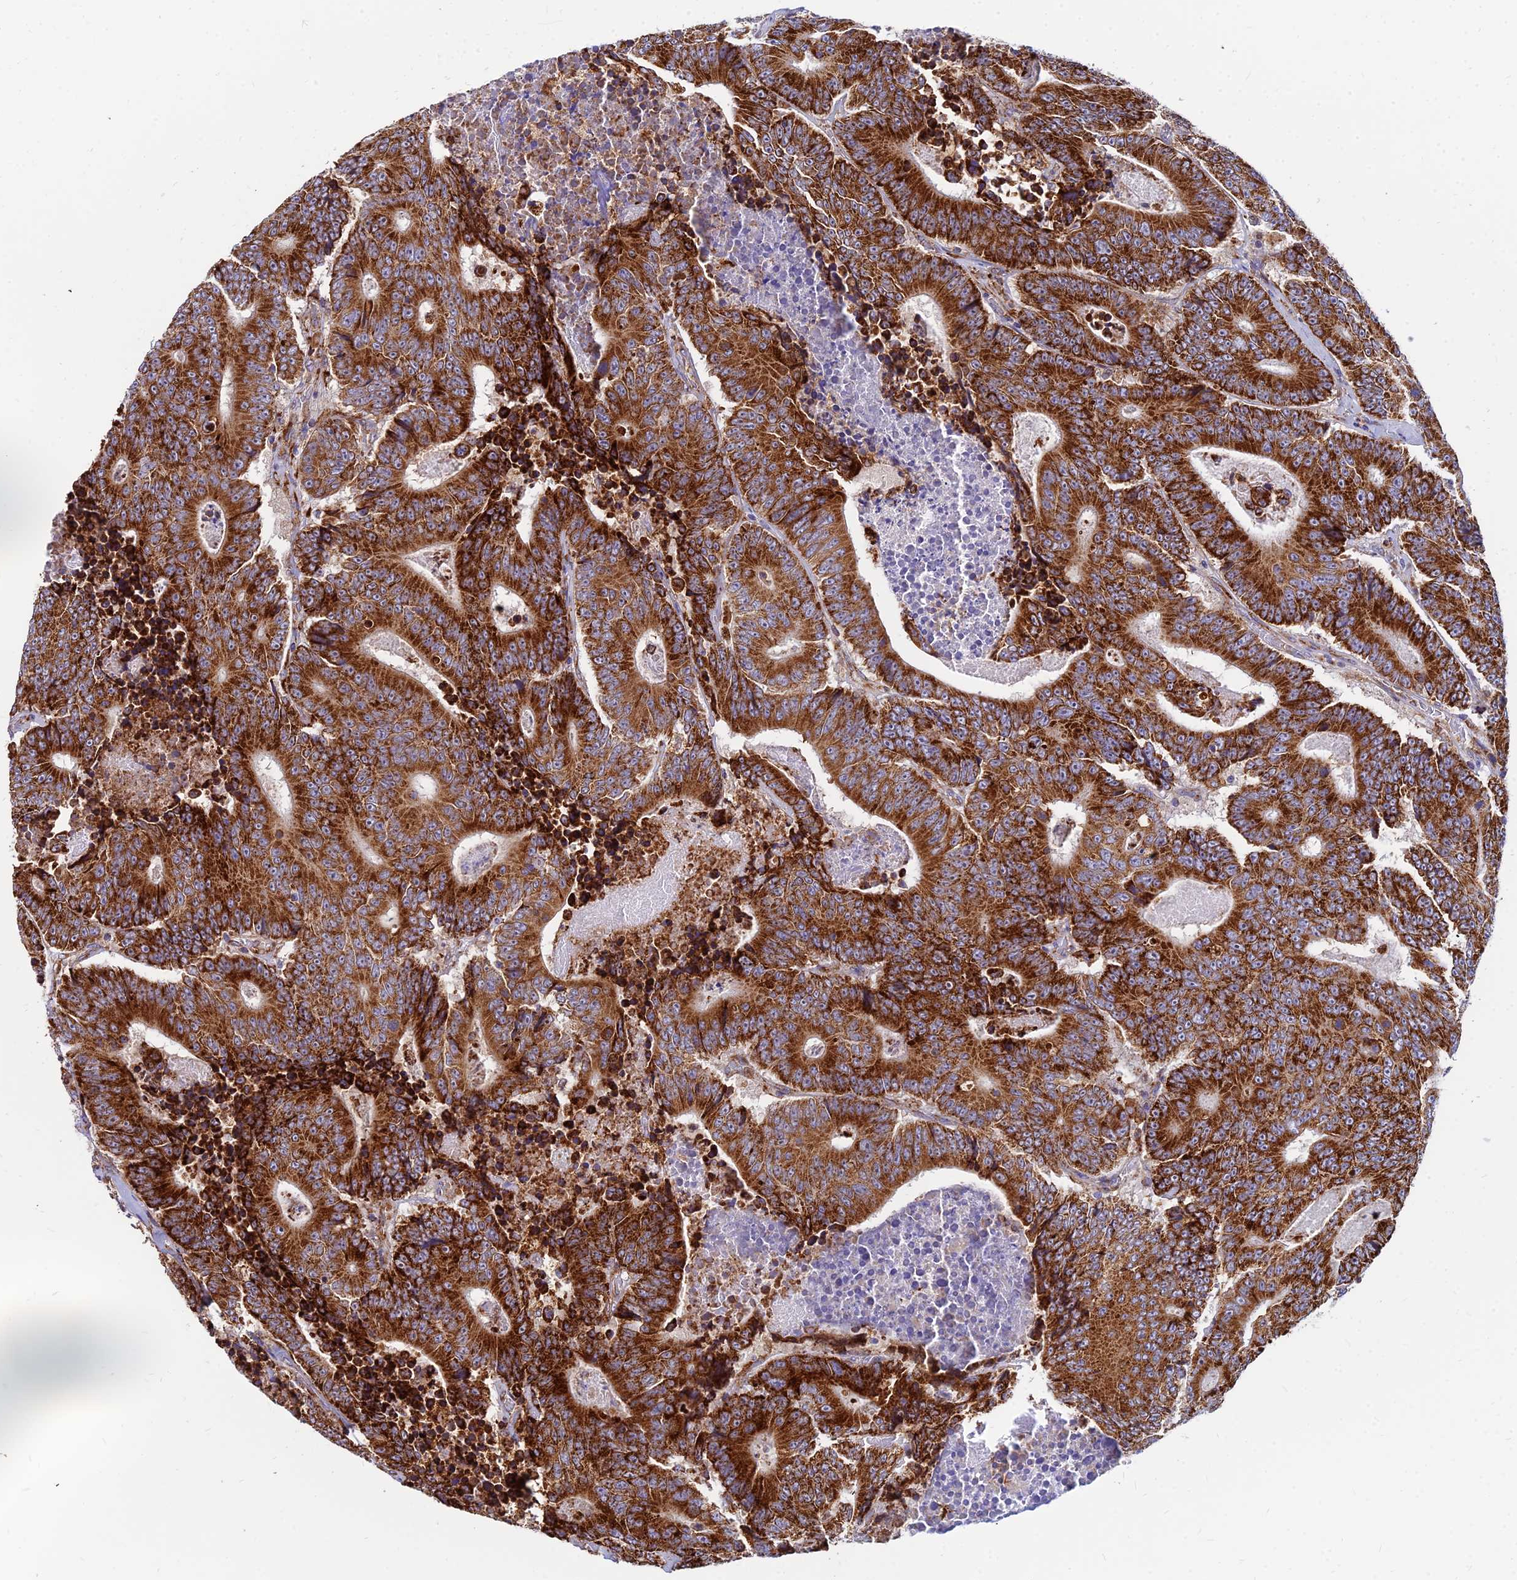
{"staining": {"intensity": "strong", "quantity": ">75%", "location": "cytoplasmic/membranous"}, "tissue": "colorectal cancer", "cell_type": "Tumor cells", "image_type": "cancer", "snomed": [{"axis": "morphology", "description": "Adenocarcinoma, NOS"}, {"axis": "topography", "description": "Colon"}], "caption": "High-magnification brightfield microscopy of adenocarcinoma (colorectal) stained with DAB (3,3'-diaminobenzidine) (brown) and counterstained with hematoxylin (blue). tumor cells exhibit strong cytoplasmic/membranous staining is seen in approximately>75% of cells.", "gene": "CCT6B", "patient": {"sex": "male", "age": 83}}